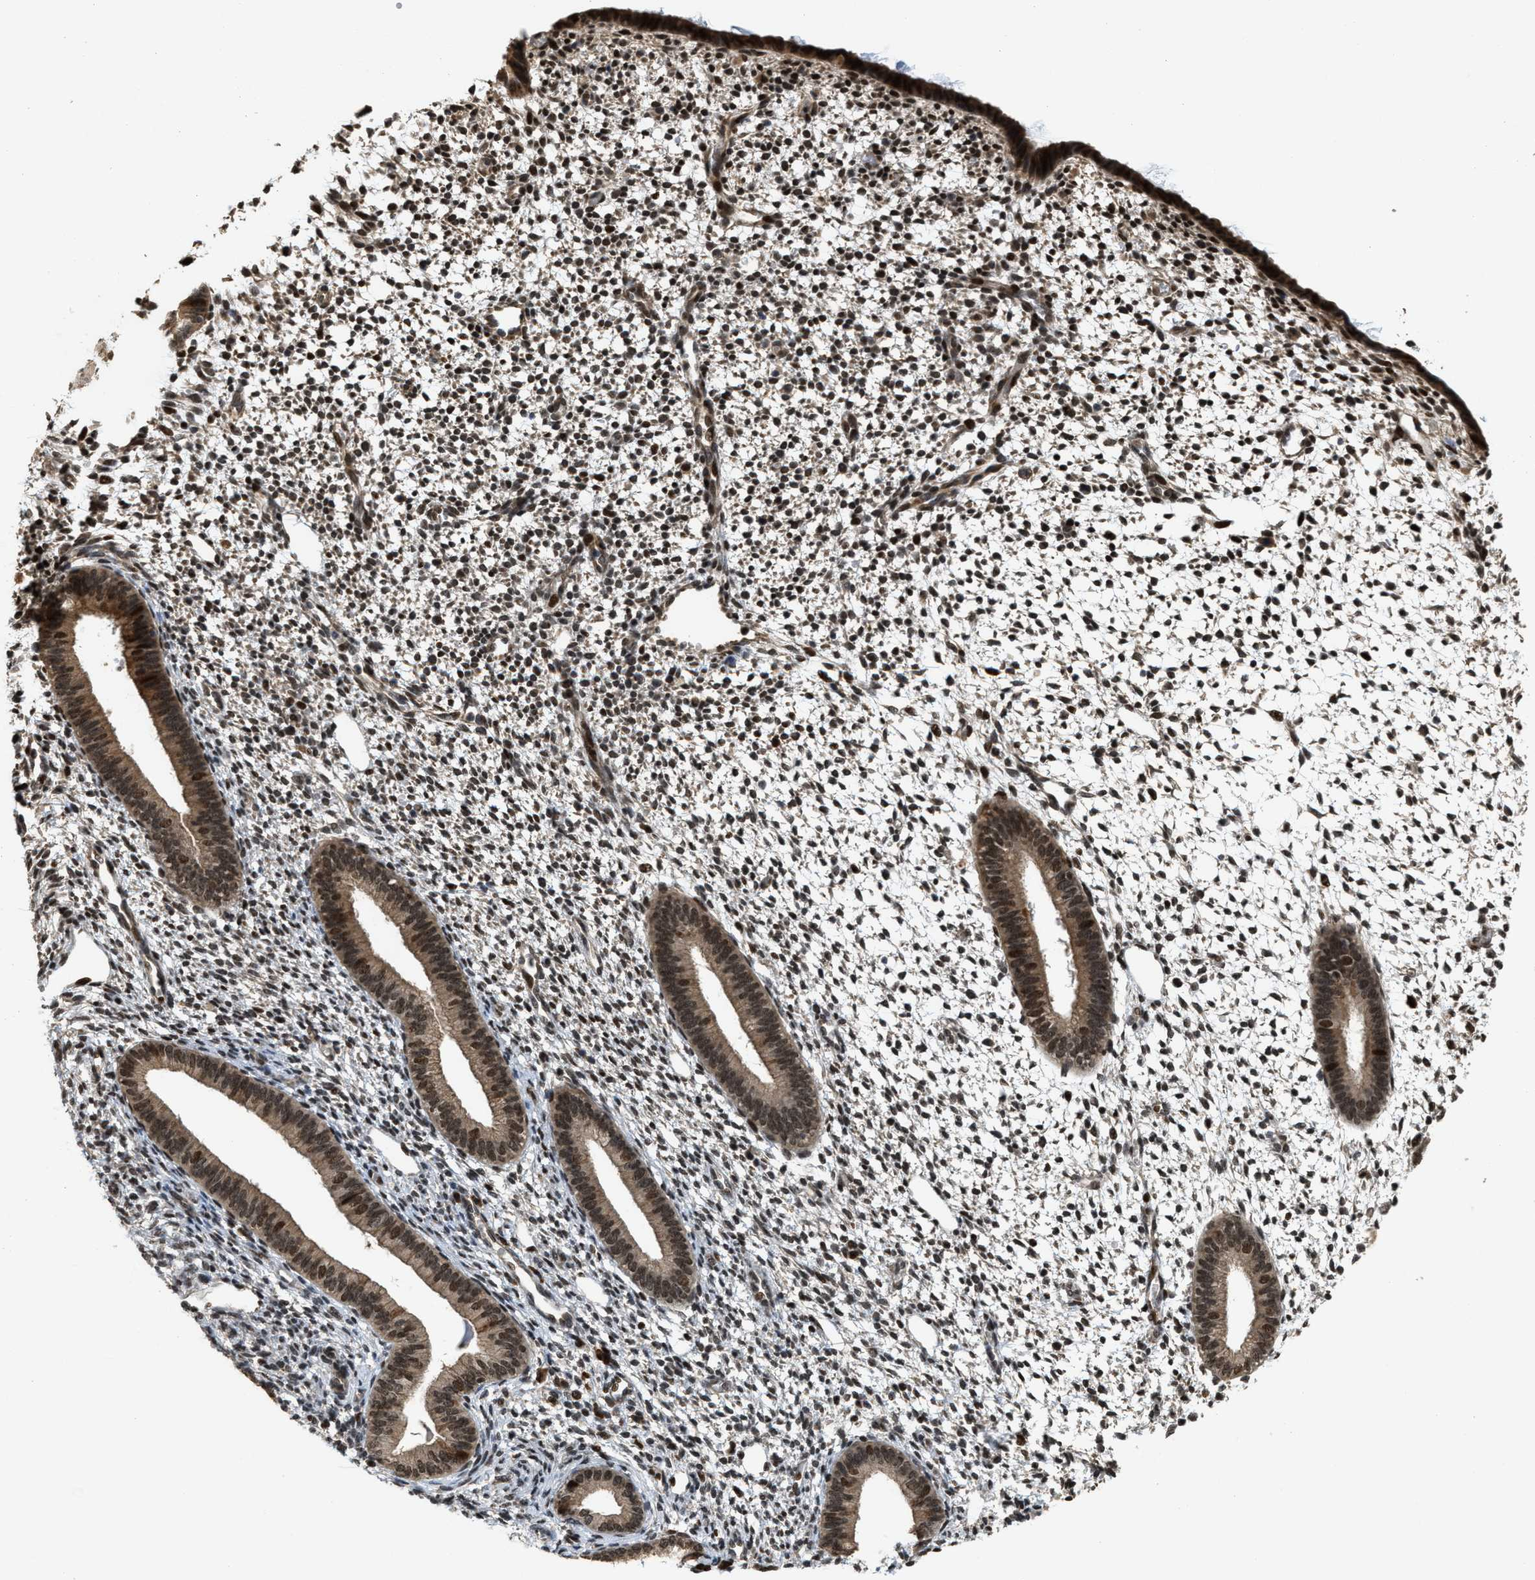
{"staining": {"intensity": "strong", "quantity": ">75%", "location": "nuclear"}, "tissue": "endometrium", "cell_type": "Cells in endometrial stroma", "image_type": "normal", "snomed": [{"axis": "morphology", "description": "Normal tissue, NOS"}, {"axis": "topography", "description": "Endometrium"}], "caption": "Protein expression analysis of unremarkable endometrium exhibits strong nuclear staining in about >75% of cells in endometrial stroma. Ihc stains the protein of interest in brown and the nuclei are stained blue.", "gene": "SERTAD2", "patient": {"sex": "female", "age": 46}}